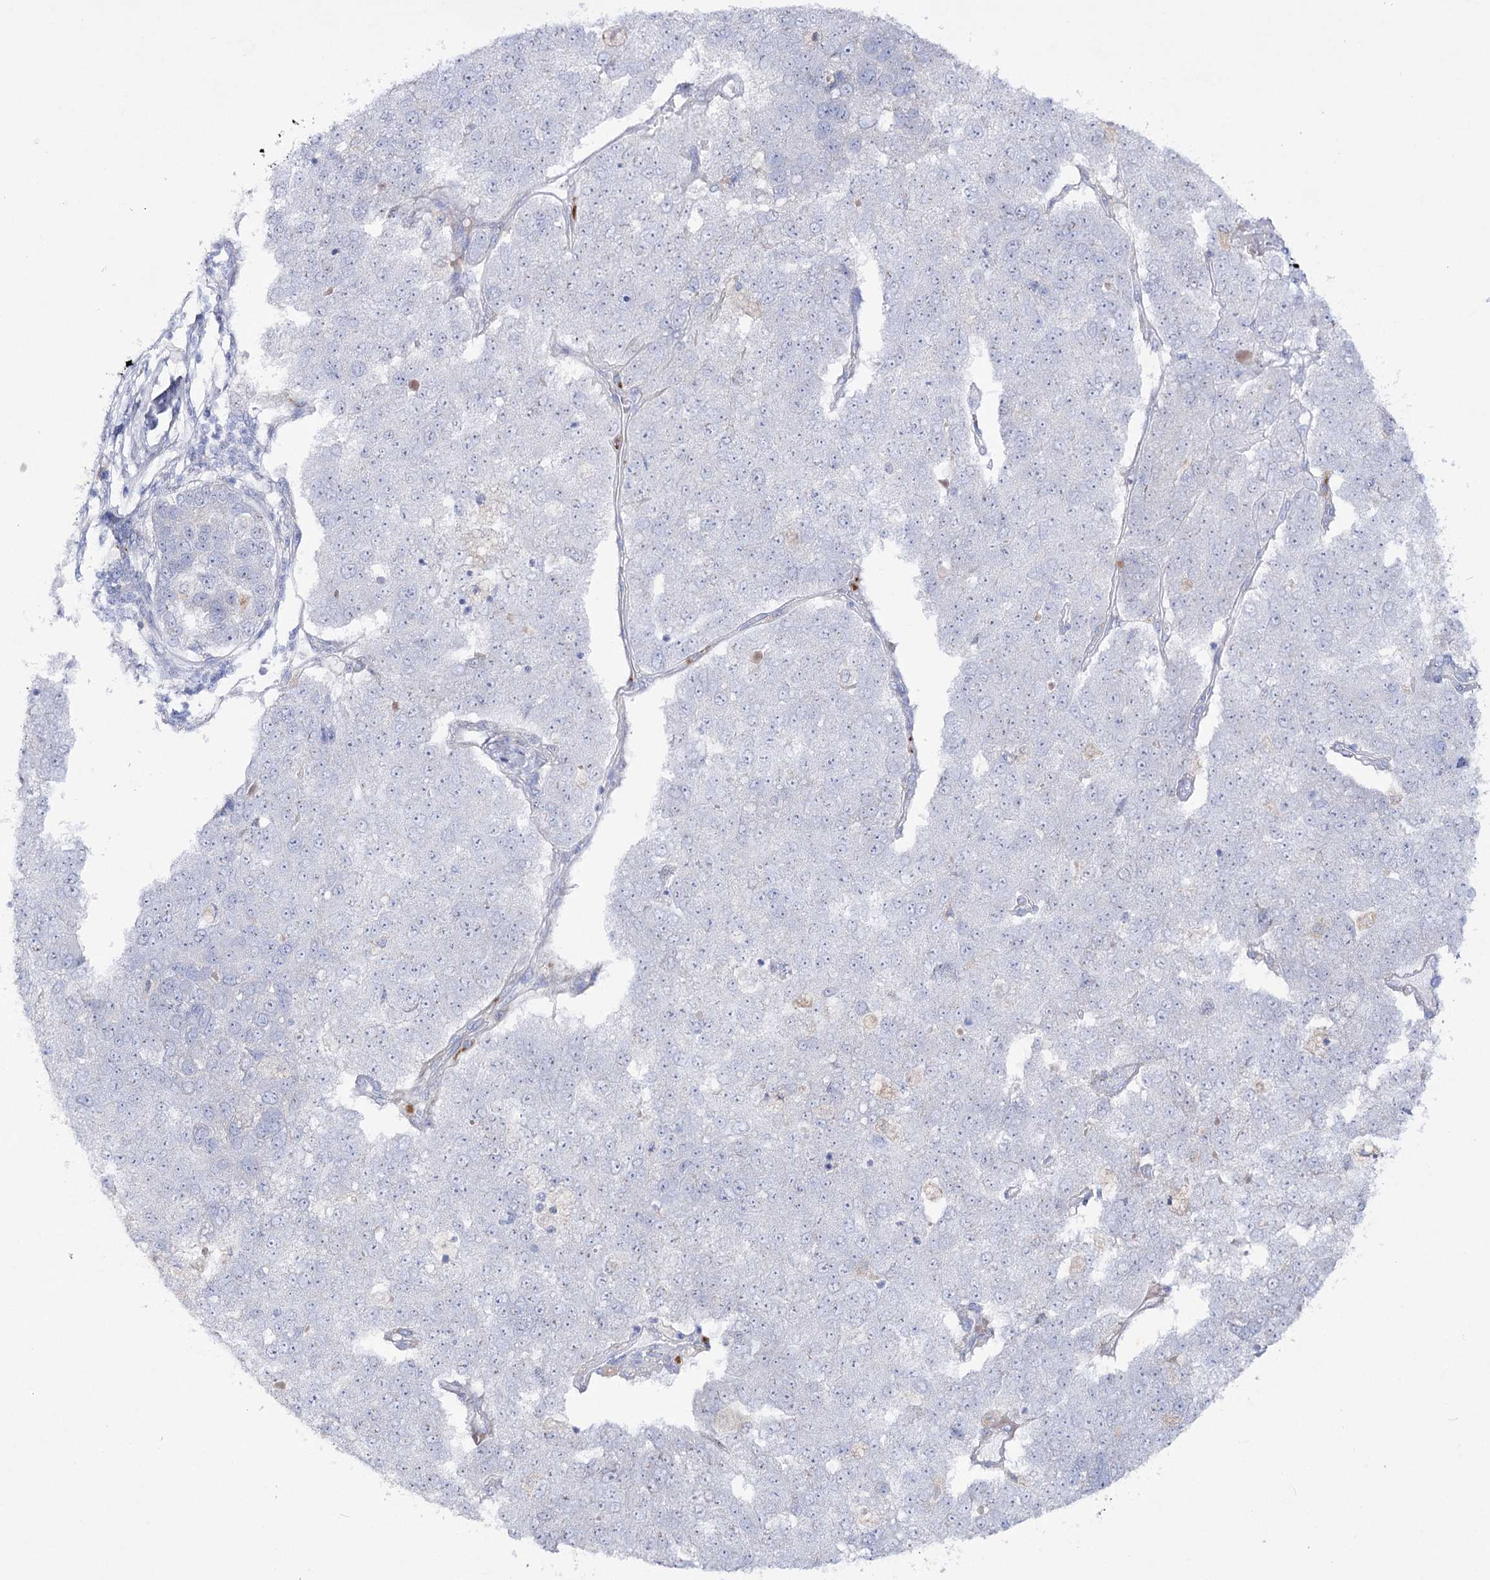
{"staining": {"intensity": "negative", "quantity": "none", "location": "none"}, "tissue": "pancreatic cancer", "cell_type": "Tumor cells", "image_type": "cancer", "snomed": [{"axis": "morphology", "description": "Adenocarcinoma, NOS"}, {"axis": "topography", "description": "Pancreas"}], "caption": "Immunohistochemical staining of human pancreatic adenocarcinoma shows no significant positivity in tumor cells. (Brightfield microscopy of DAB (3,3'-diaminobenzidine) IHC at high magnification).", "gene": "NAGLU", "patient": {"sex": "female", "age": 61}}